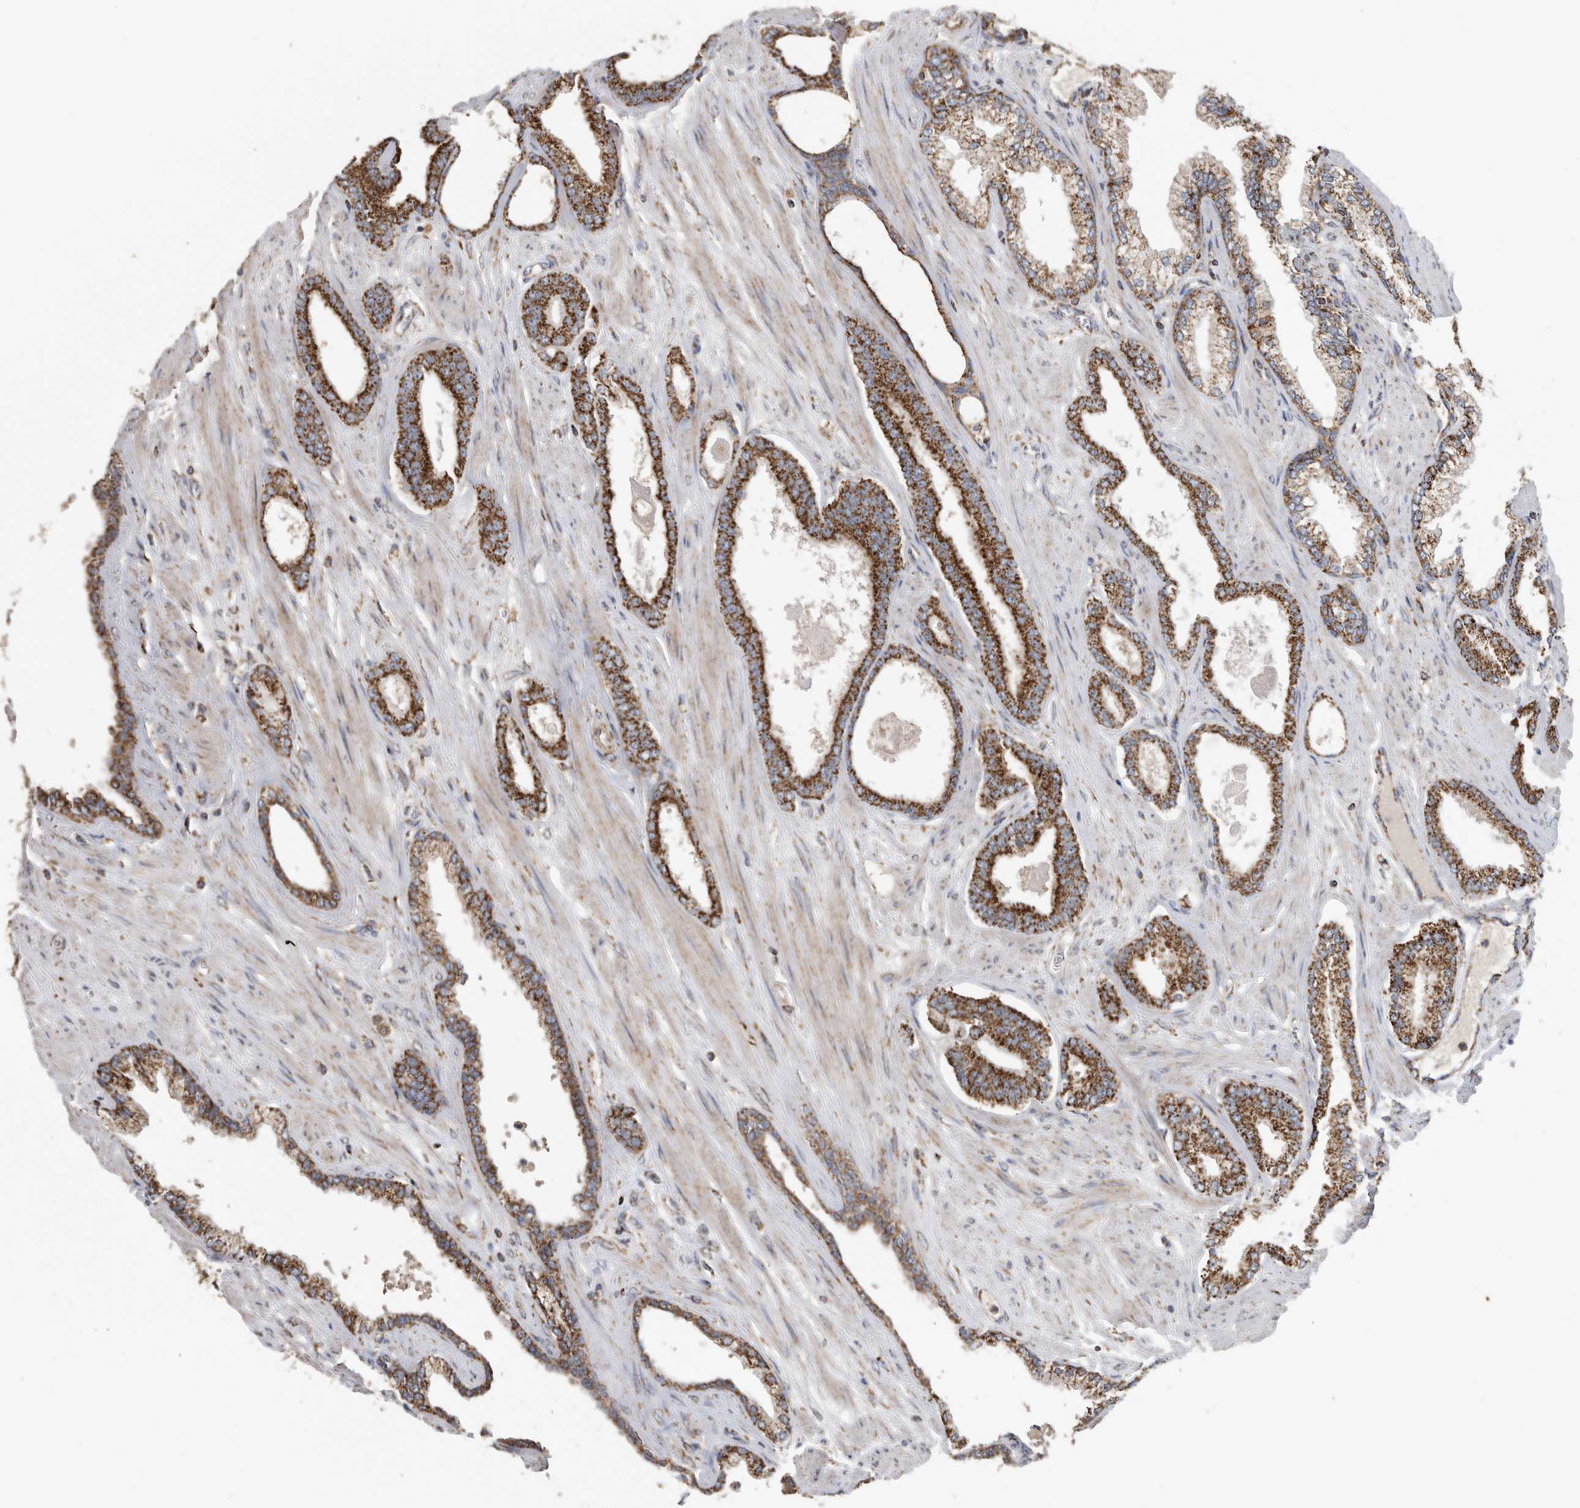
{"staining": {"intensity": "strong", "quantity": ">75%", "location": "cytoplasmic/membranous"}, "tissue": "prostate cancer", "cell_type": "Tumor cells", "image_type": "cancer", "snomed": [{"axis": "morphology", "description": "Adenocarcinoma, Low grade"}, {"axis": "topography", "description": "Prostate"}], "caption": "Protein staining of prostate cancer tissue exhibits strong cytoplasmic/membranous staining in about >75% of tumor cells.", "gene": "WFDC1", "patient": {"sex": "male", "age": 70}}